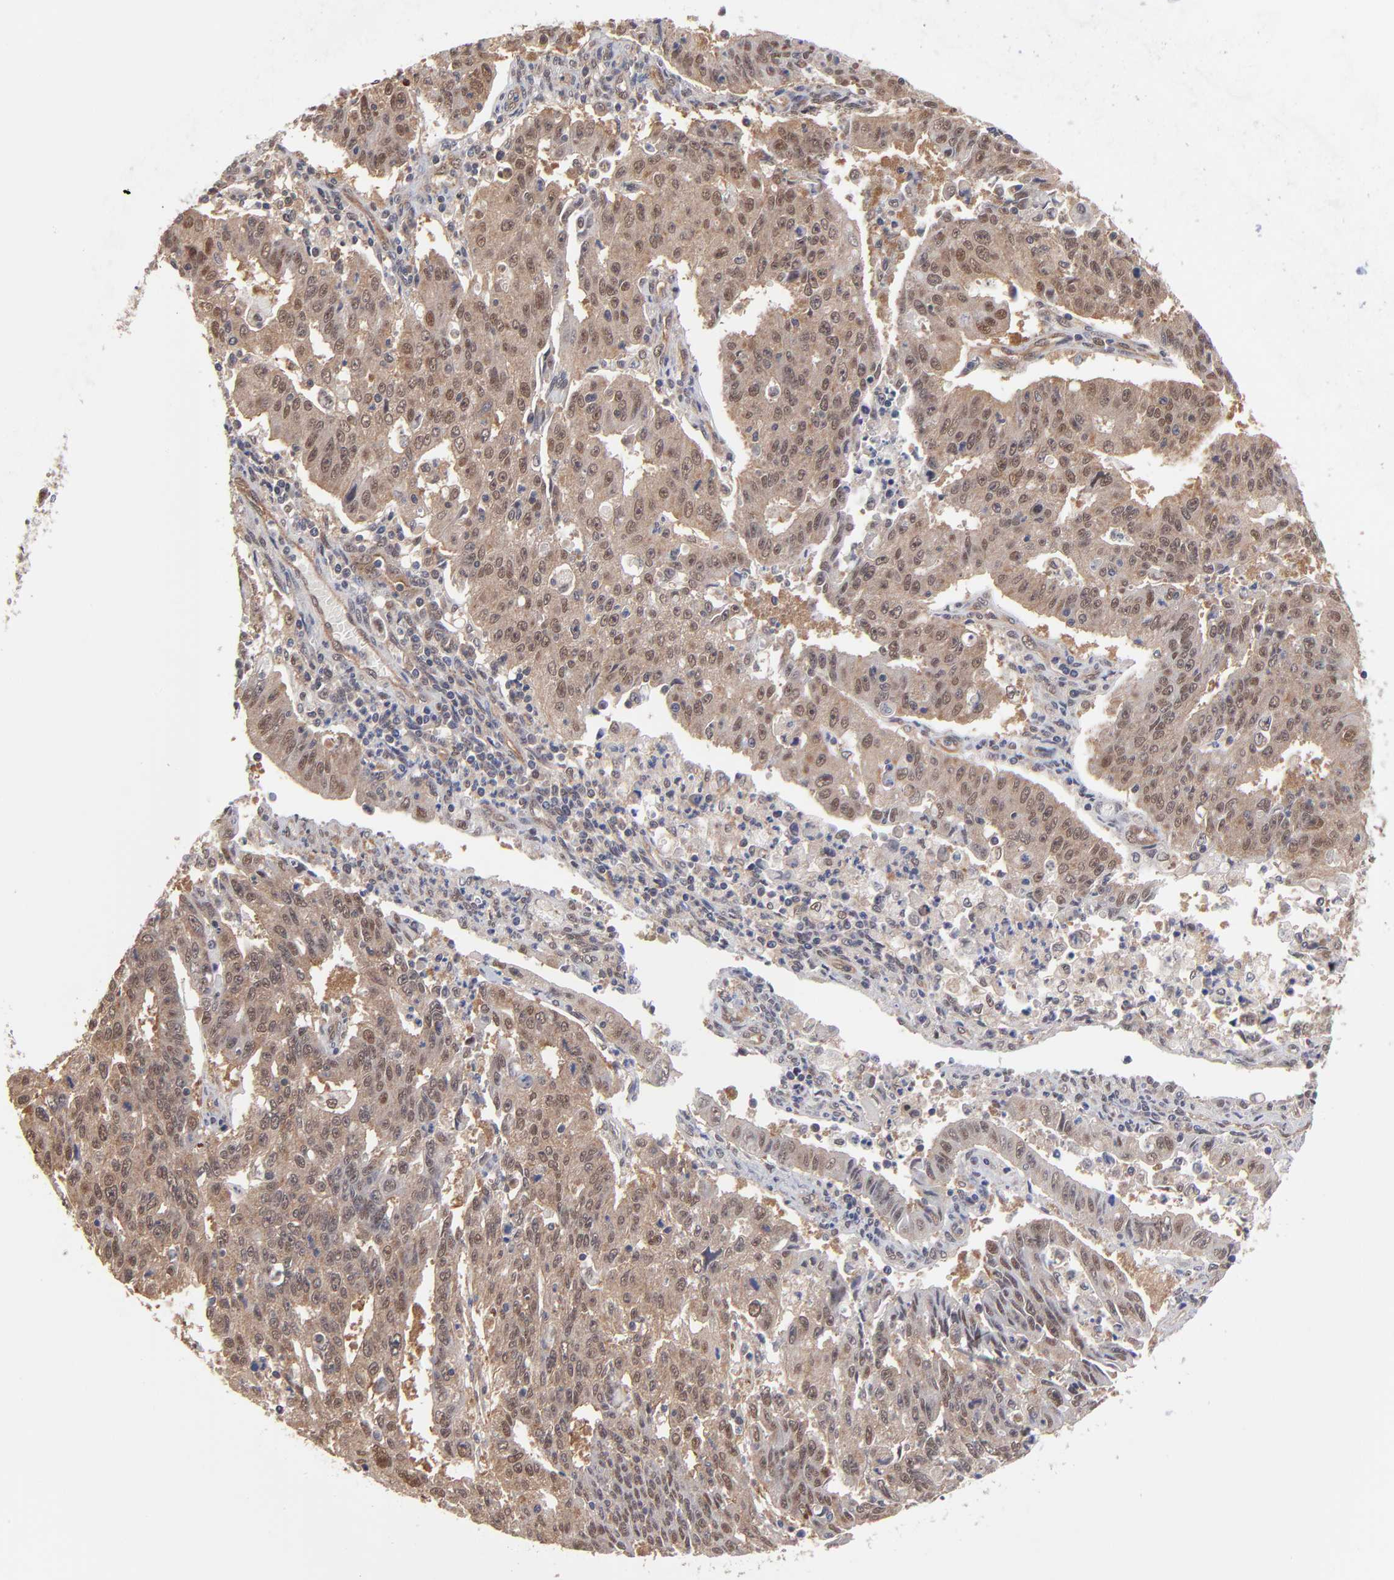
{"staining": {"intensity": "weak", "quantity": ">75%", "location": "cytoplasmic/membranous,nuclear"}, "tissue": "endometrial cancer", "cell_type": "Tumor cells", "image_type": "cancer", "snomed": [{"axis": "morphology", "description": "Adenocarcinoma, NOS"}, {"axis": "topography", "description": "Endometrium"}], "caption": "Endometrial cancer (adenocarcinoma) tissue demonstrates weak cytoplasmic/membranous and nuclear staining in approximately >75% of tumor cells, visualized by immunohistochemistry.", "gene": "PSMC4", "patient": {"sex": "female", "age": 42}}